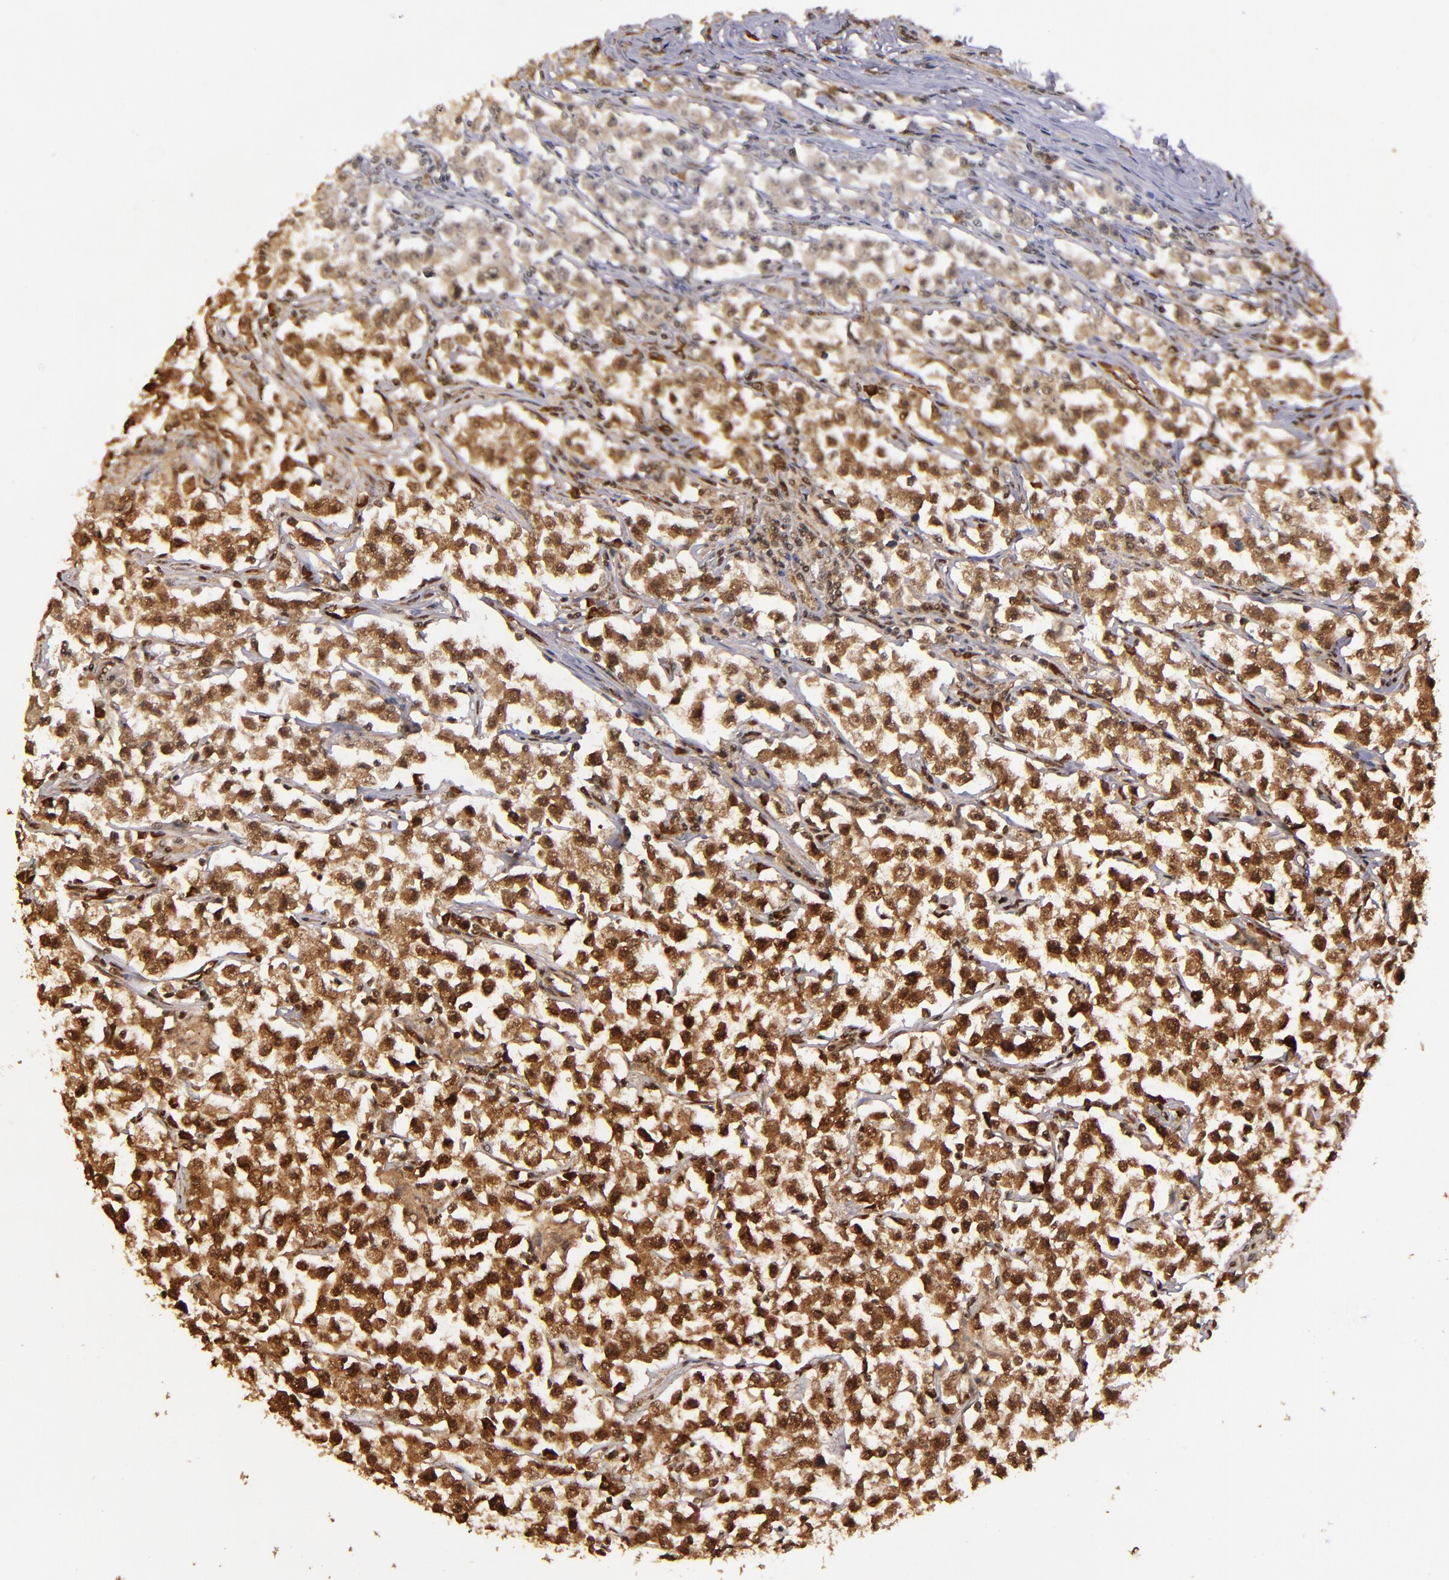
{"staining": {"intensity": "strong", "quantity": ">75%", "location": "cytoplasmic/membranous"}, "tissue": "testis cancer", "cell_type": "Tumor cells", "image_type": "cancer", "snomed": [{"axis": "morphology", "description": "Seminoma, NOS"}, {"axis": "topography", "description": "Testis"}], "caption": "Approximately >75% of tumor cells in human testis seminoma reveal strong cytoplasmic/membranous protein expression as visualized by brown immunohistochemical staining.", "gene": "RIOK3", "patient": {"sex": "male", "age": 33}}